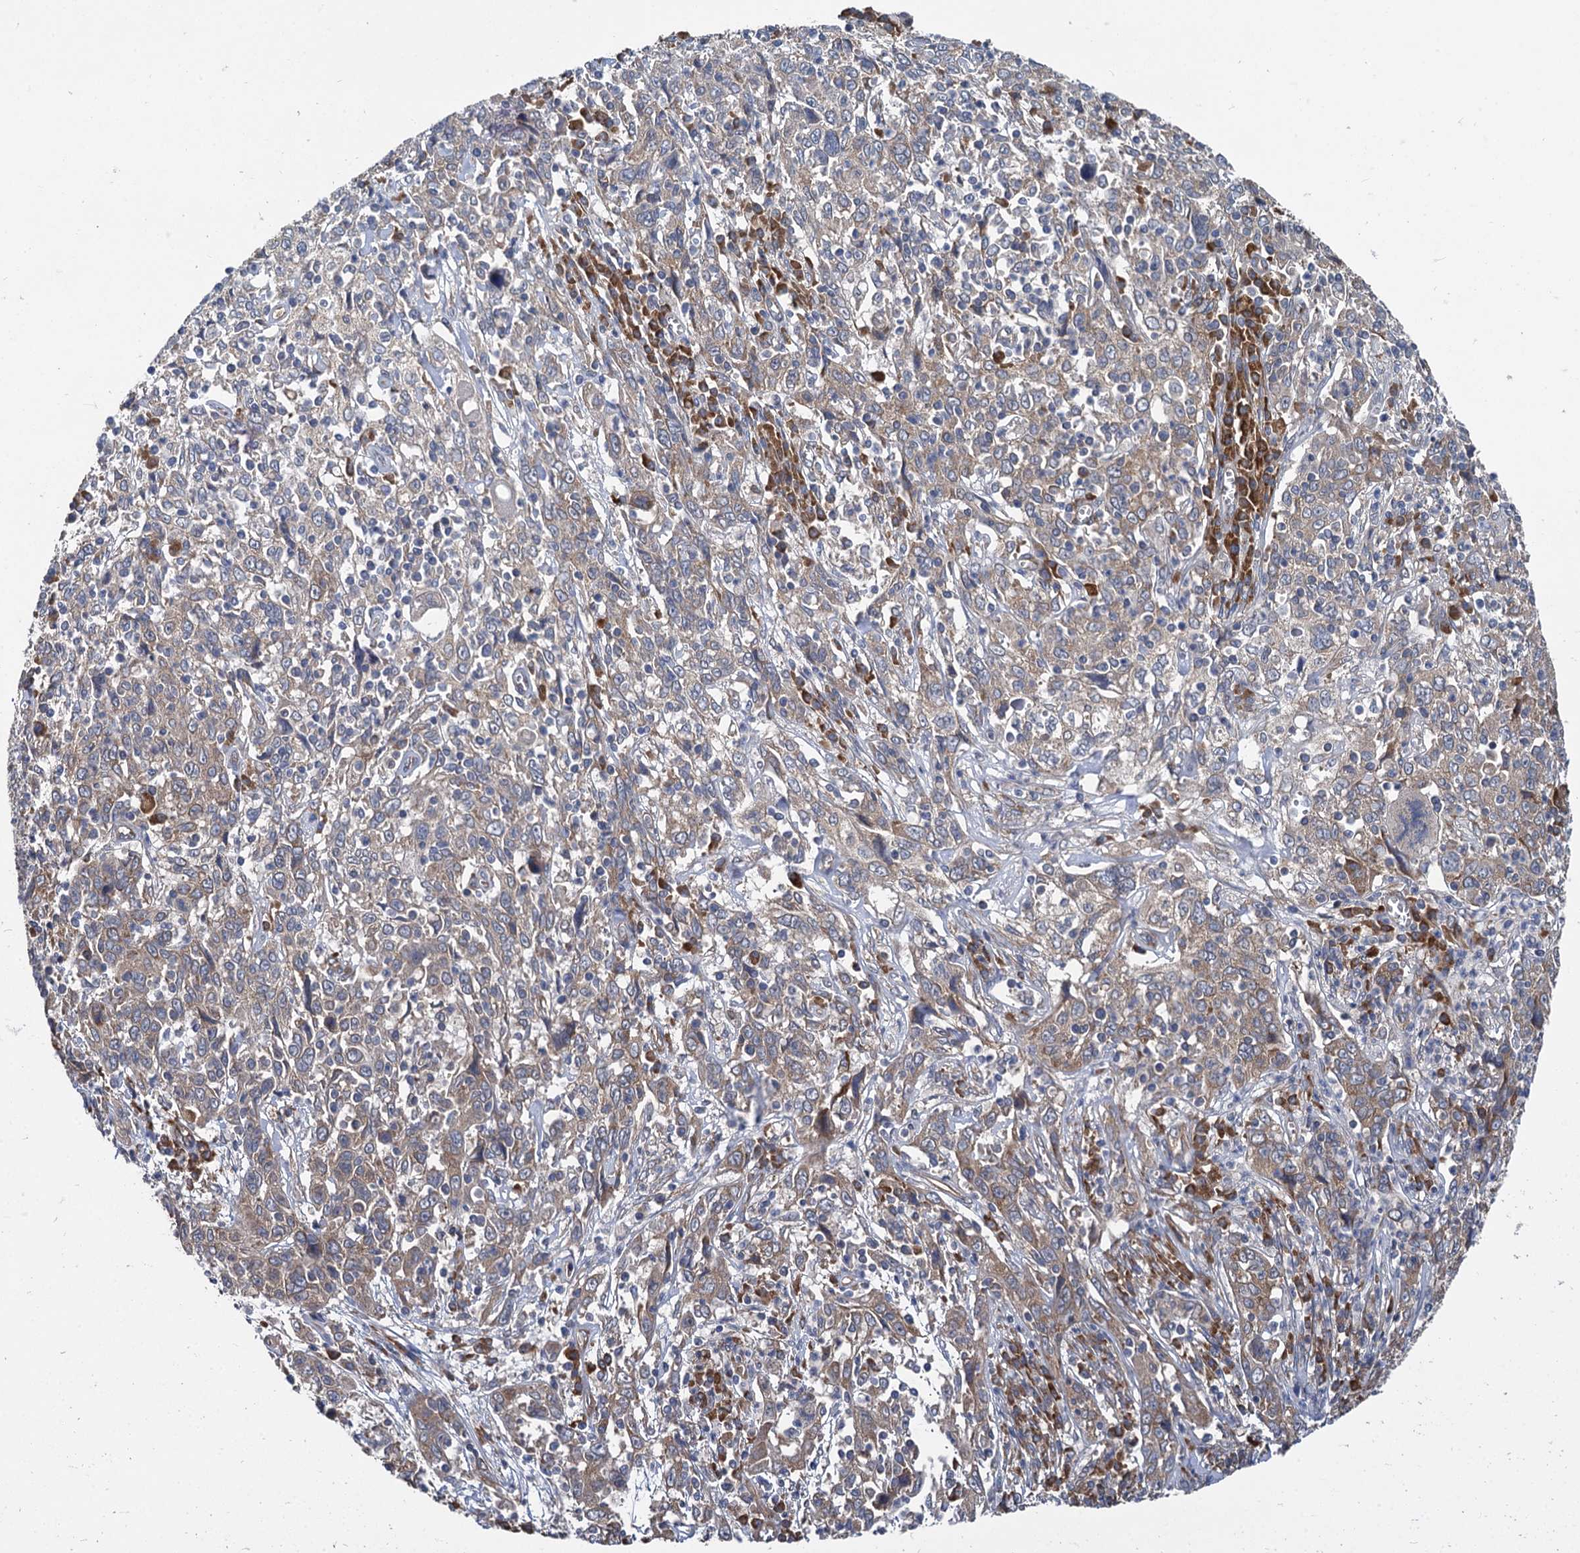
{"staining": {"intensity": "moderate", "quantity": ">75%", "location": "cytoplasmic/membranous"}, "tissue": "cervical cancer", "cell_type": "Tumor cells", "image_type": "cancer", "snomed": [{"axis": "morphology", "description": "Squamous cell carcinoma, NOS"}, {"axis": "topography", "description": "Cervix"}], "caption": "IHC histopathology image of neoplastic tissue: human squamous cell carcinoma (cervical) stained using immunohistochemistry shows medium levels of moderate protein expression localized specifically in the cytoplasmic/membranous of tumor cells, appearing as a cytoplasmic/membranous brown color.", "gene": "EIF2B2", "patient": {"sex": "female", "age": 46}}